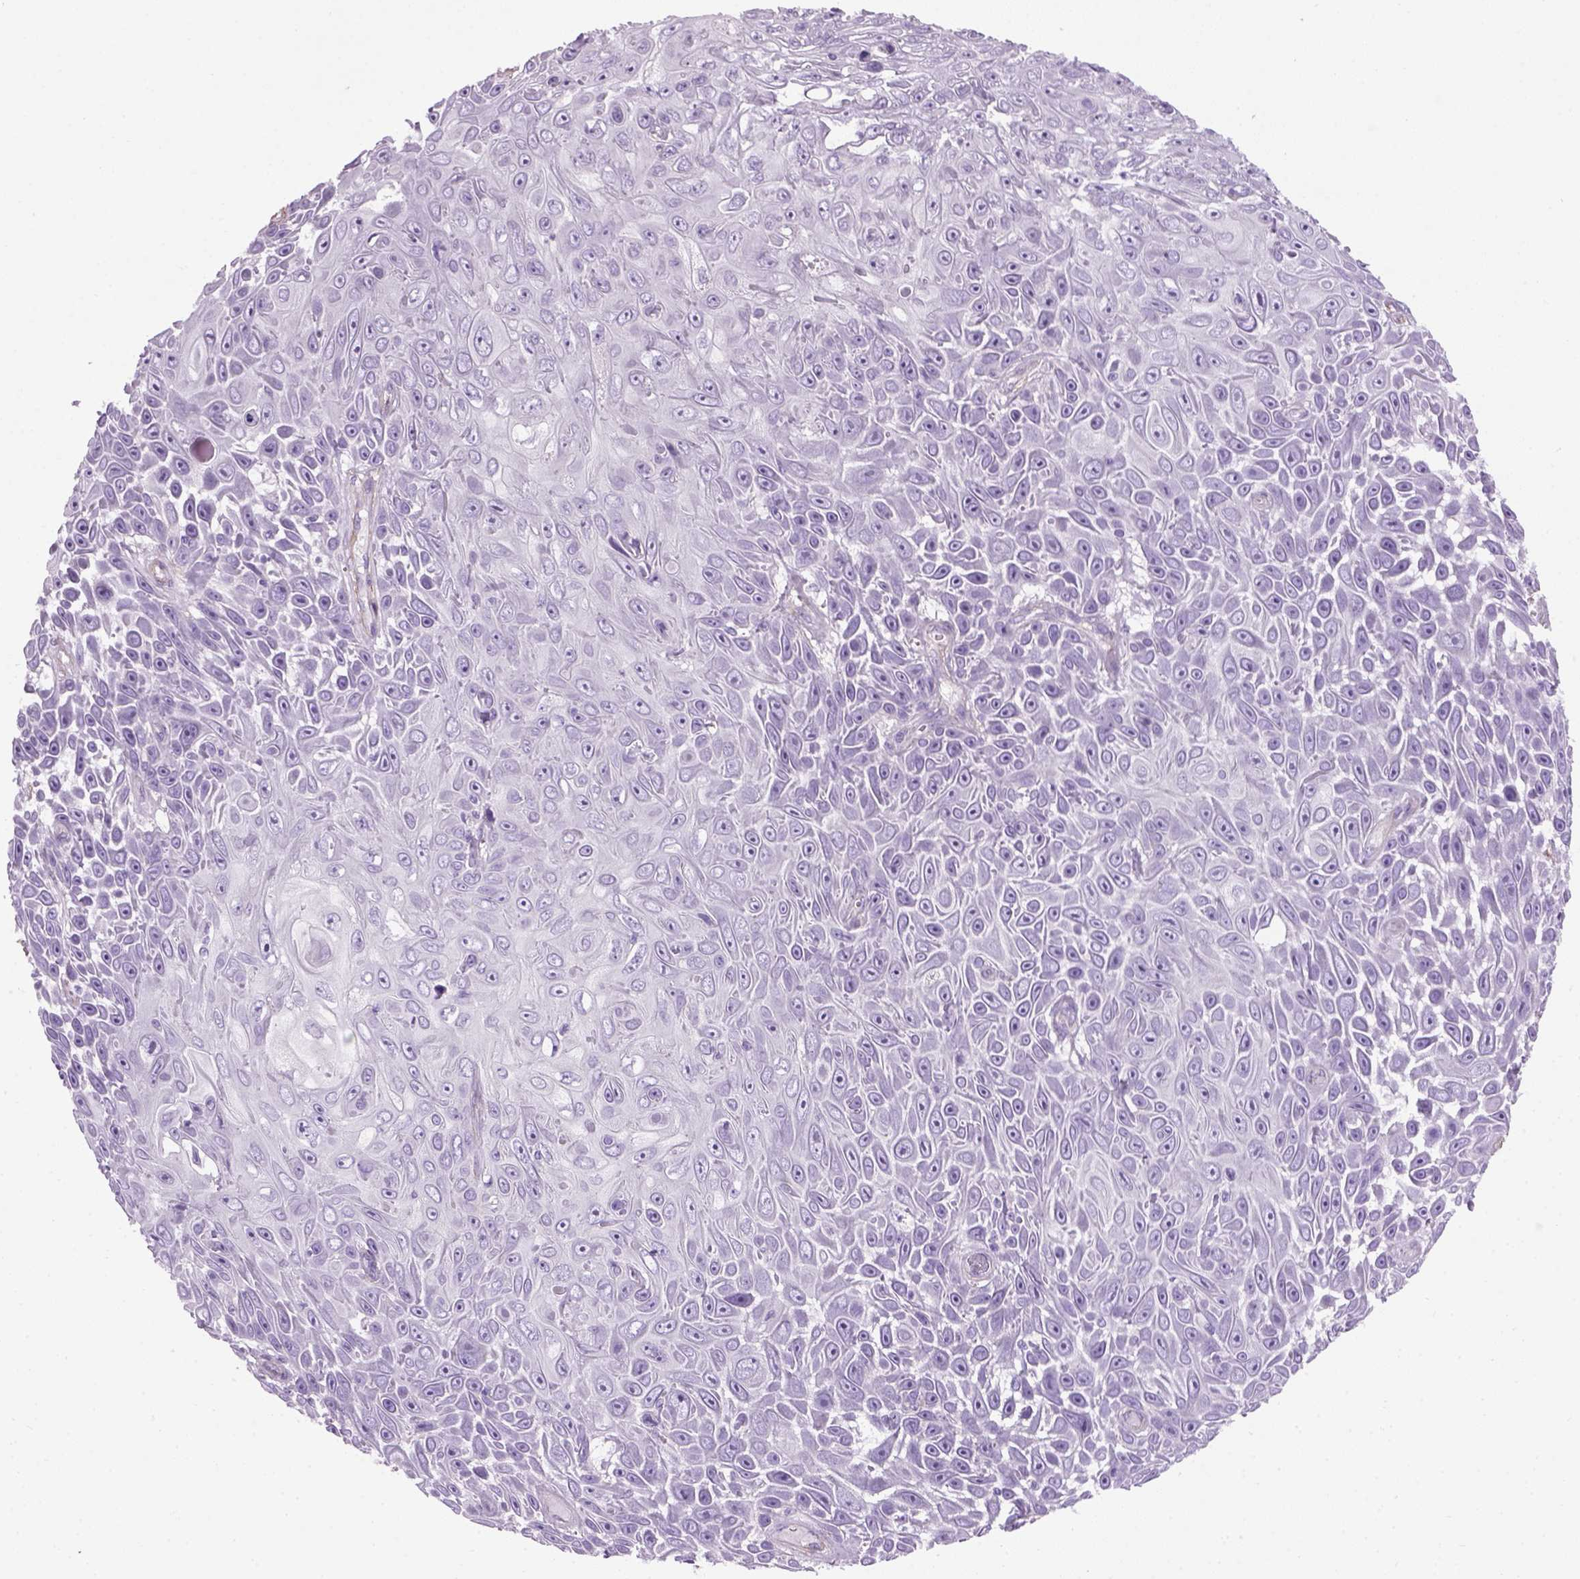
{"staining": {"intensity": "negative", "quantity": "none", "location": "none"}, "tissue": "skin cancer", "cell_type": "Tumor cells", "image_type": "cancer", "snomed": [{"axis": "morphology", "description": "Squamous cell carcinoma, NOS"}, {"axis": "topography", "description": "Skin"}], "caption": "Immunohistochemistry photomicrograph of skin cancer (squamous cell carcinoma) stained for a protein (brown), which shows no positivity in tumor cells.", "gene": "FAM161A", "patient": {"sex": "male", "age": 82}}